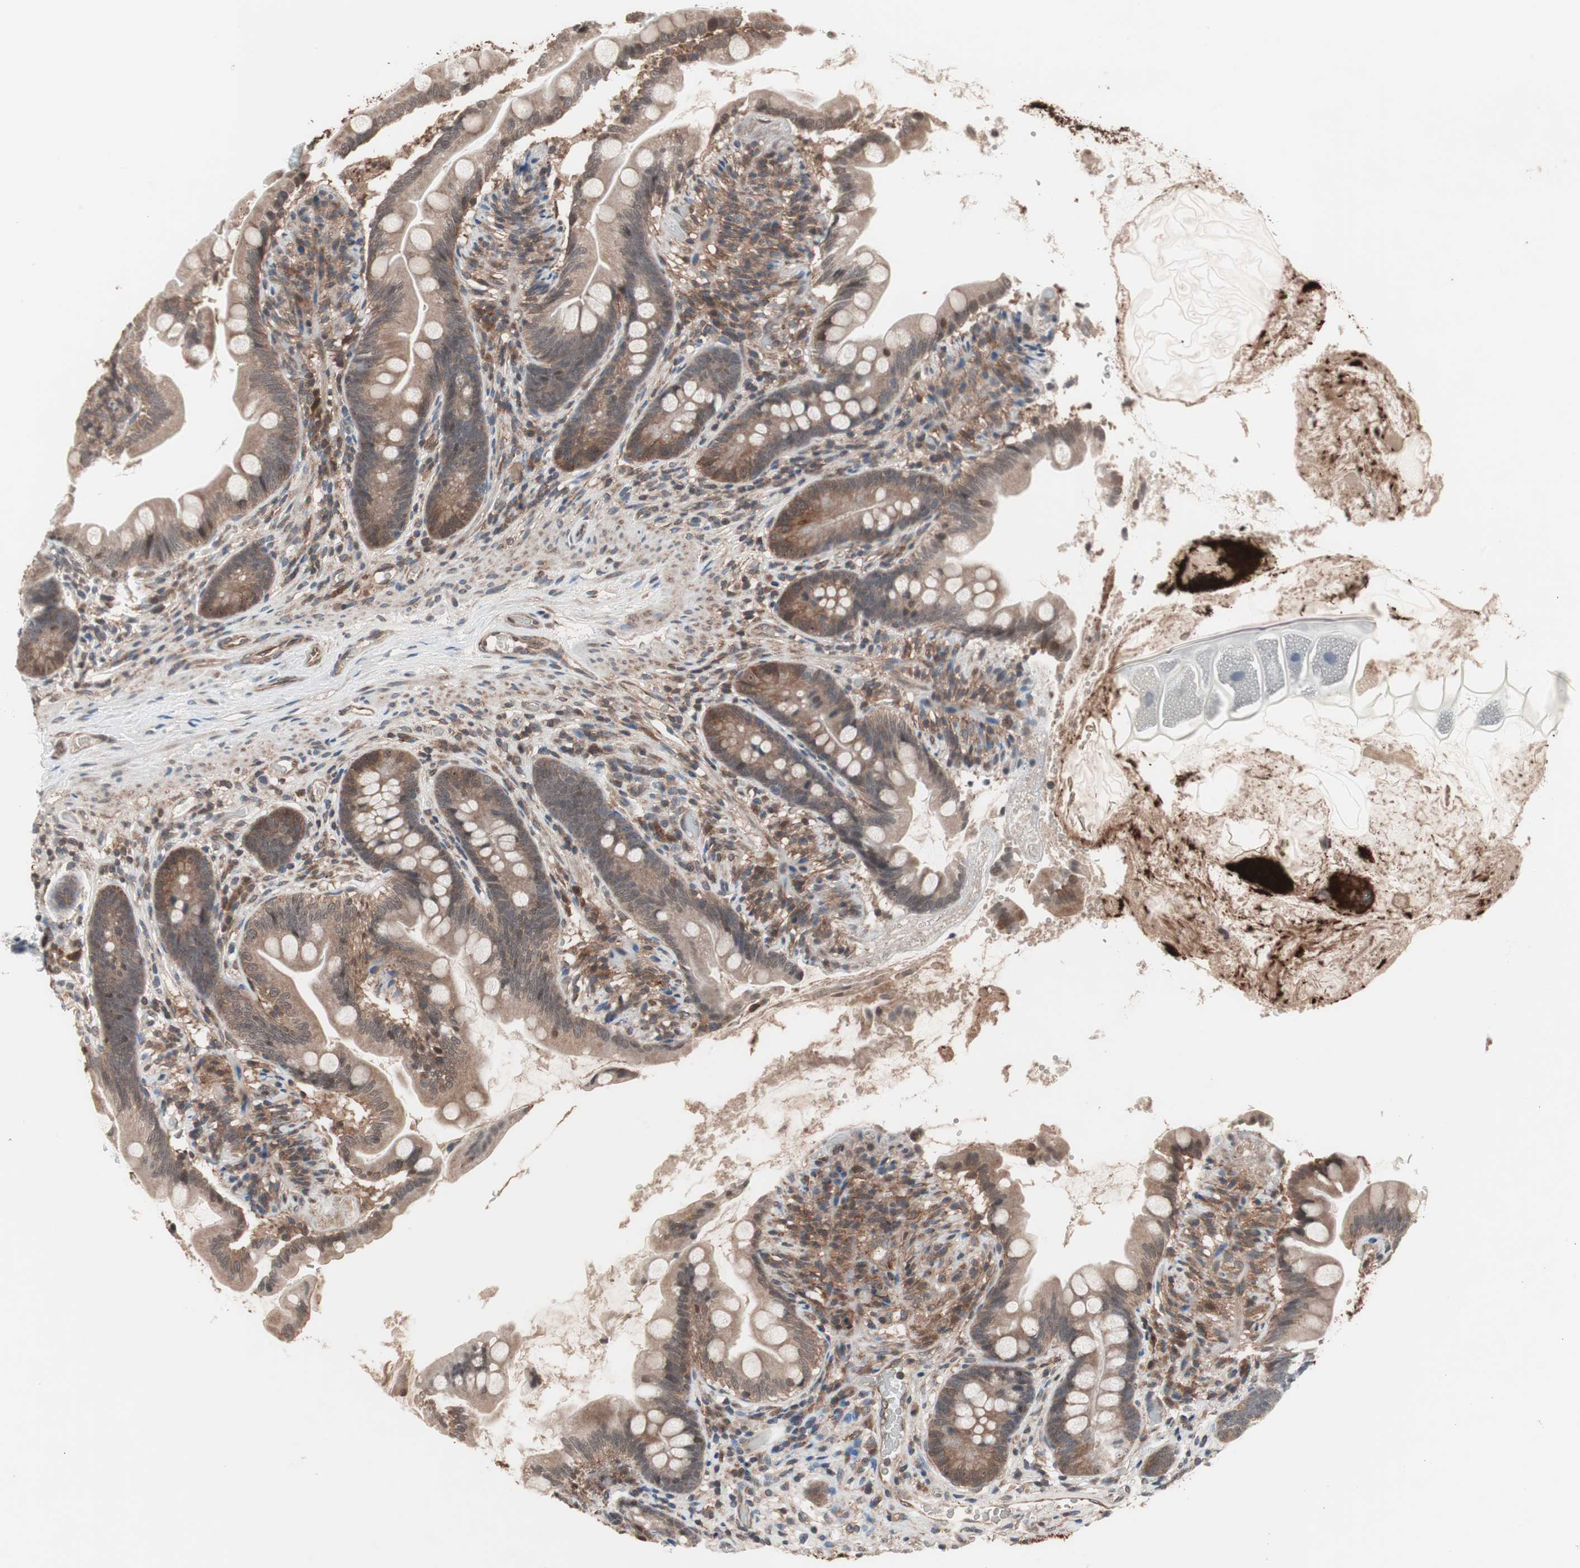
{"staining": {"intensity": "weak", "quantity": ">75%", "location": "cytoplasmic/membranous,nuclear"}, "tissue": "small intestine", "cell_type": "Glandular cells", "image_type": "normal", "snomed": [{"axis": "morphology", "description": "Normal tissue, NOS"}, {"axis": "topography", "description": "Small intestine"}], "caption": "Immunohistochemical staining of unremarkable human small intestine demonstrates low levels of weak cytoplasmic/membranous,nuclear expression in approximately >75% of glandular cells.", "gene": "IRS1", "patient": {"sex": "female", "age": 56}}